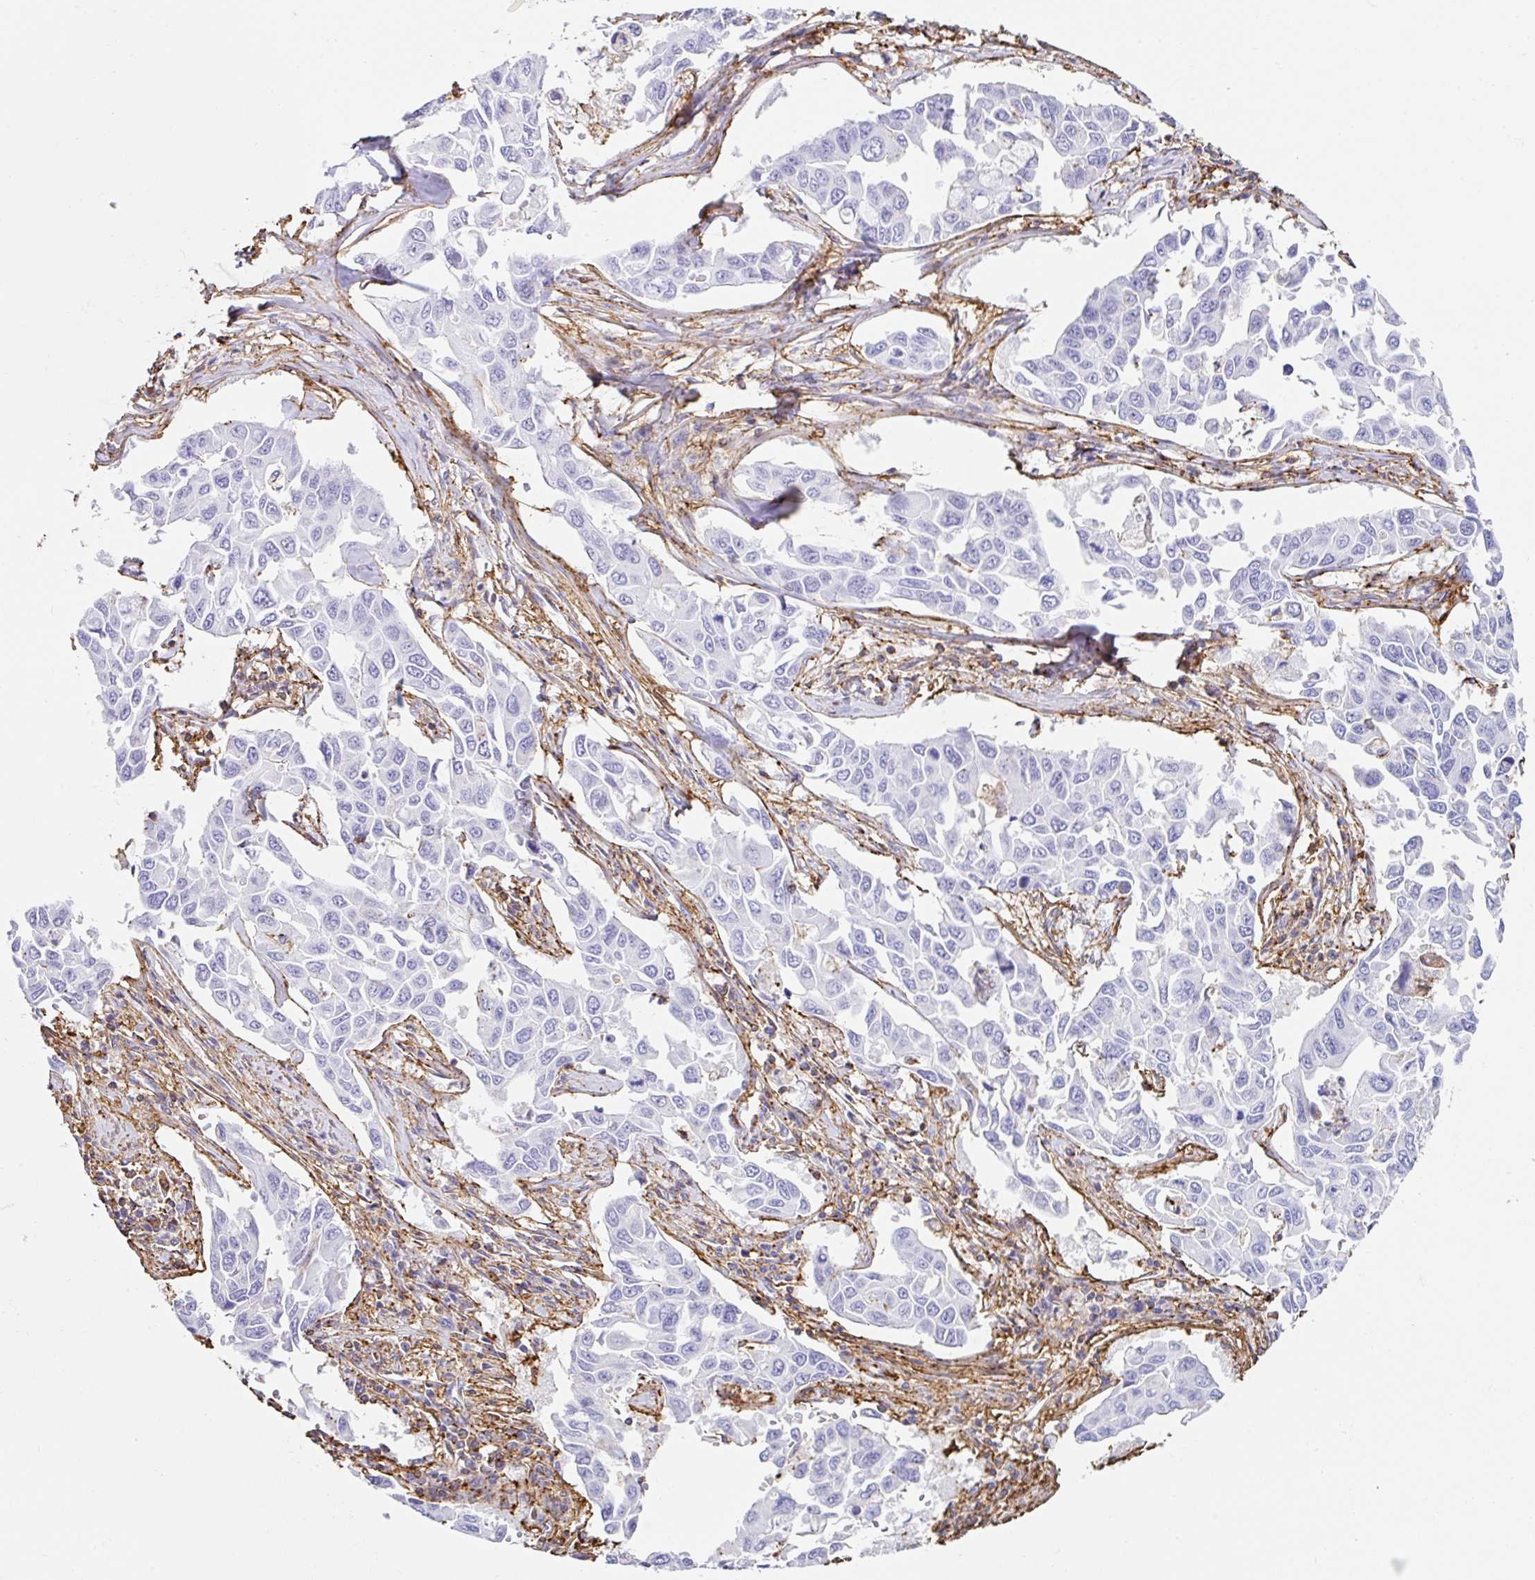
{"staining": {"intensity": "negative", "quantity": "none", "location": "none"}, "tissue": "lung cancer", "cell_type": "Tumor cells", "image_type": "cancer", "snomed": [{"axis": "morphology", "description": "Adenocarcinoma, NOS"}, {"axis": "topography", "description": "Lung"}], "caption": "Lung cancer (adenocarcinoma) was stained to show a protein in brown. There is no significant expression in tumor cells. The staining is performed using DAB brown chromogen with nuclei counter-stained in using hematoxylin.", "gene": "MTTP", "patient": {"sex": "male", "age": 64}}